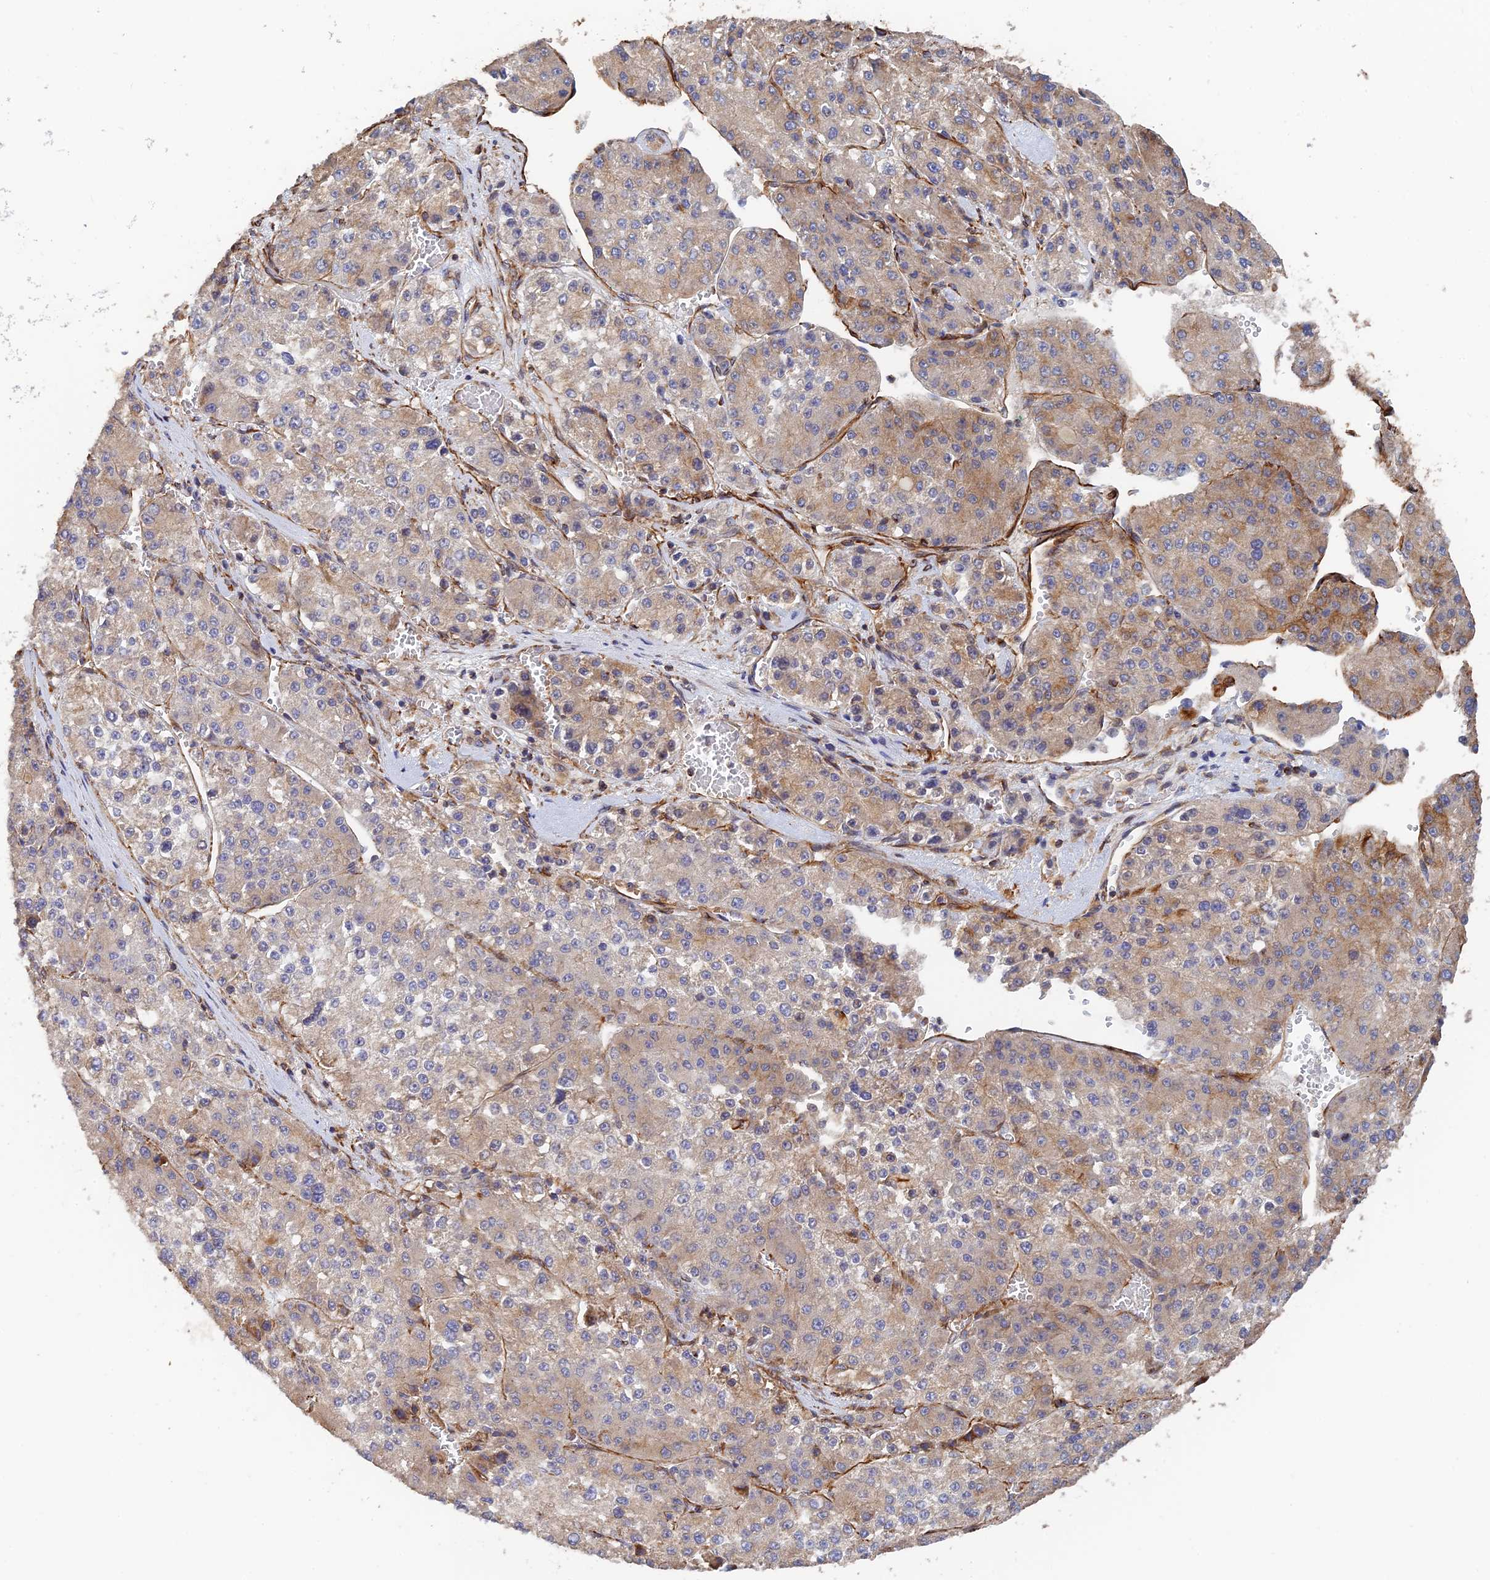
{"staining": {"intensity": "weak", "quantity": "25%-75%", "location": "cytoplasmic/membranous"}, "tissue": "liver cancer", "cell_type": "Tumor cells", "image_type": "cancer", "snomed": [{"axis": "morphology", "description": "Carcinoma, Hepatocellular, NOS"}, {"axis": "topography", "description": "Liver"}], "caption": "Protein expression analysis of human liver hepatocellular carcinoma reveals weak cytoplasmic/membranous expression in about 25%-75% of tumor cells. Using DAB (3,3'-diaminobenzidine) (brown) and hematoxylin (blue) stains, captured at high magnification using brightfield microscopy.", "gene": "WBP11", "patient": {"sex": "female", "age": 73}}